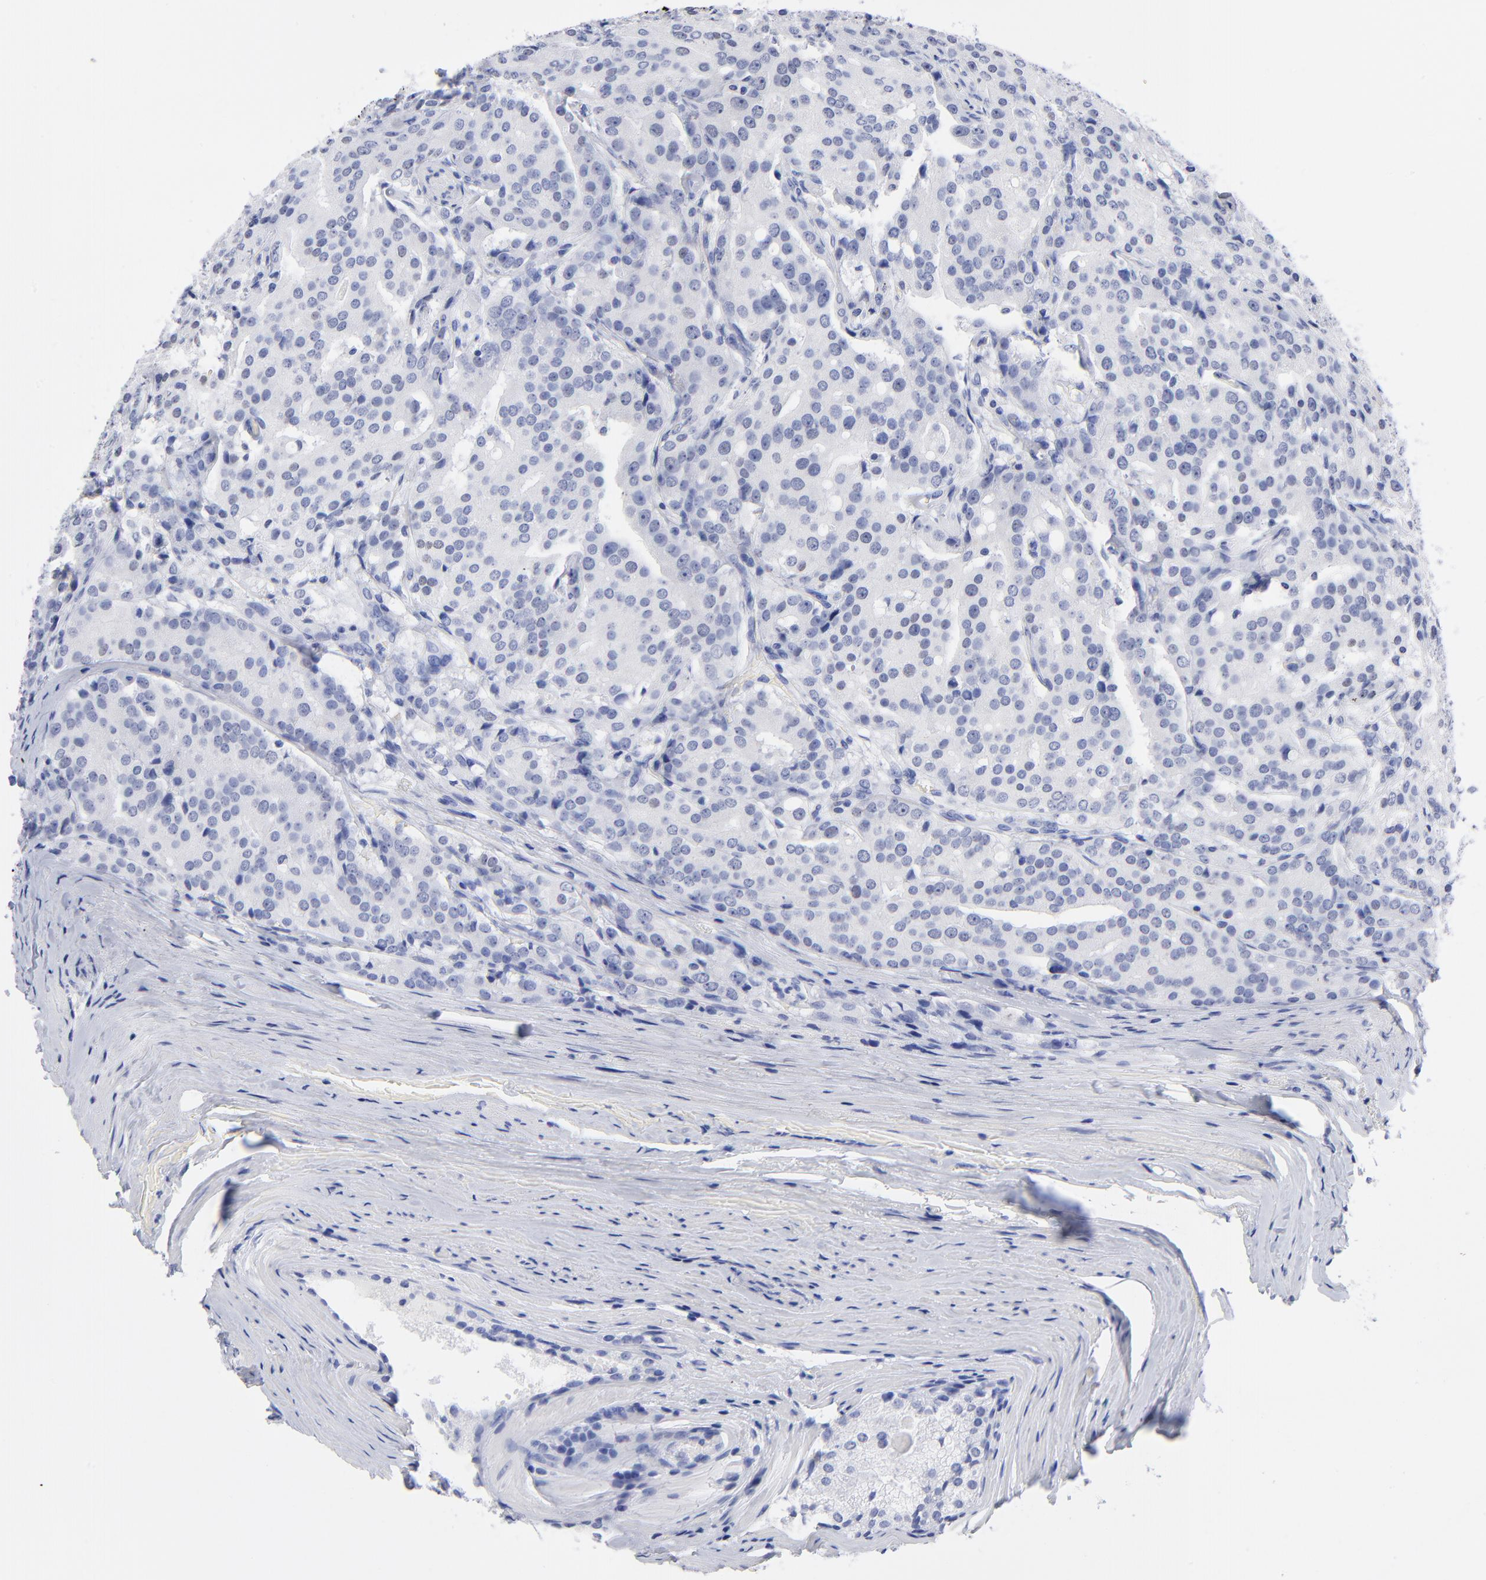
{"staining": {"intensity": "negative", "quantity": "none", "location": "none"}, "tissue": "prostate cancer", "cell_type": "Tumor cells", "image_type": "cancer", "snomed": [{"axis": "morphology", "description": "Adenocarcinoma, Medium grade"}, {"axis": "topography", "description": "Prostate"}], "caption": "DAB (3,3'-diaminobenzidine) immunohistochemical staining of human prostate medium-grade adenocarcinoma shows no significant expression in tumor cells.", "gene": "ACY1", "patient": {"sex": "male", "age": 72}}